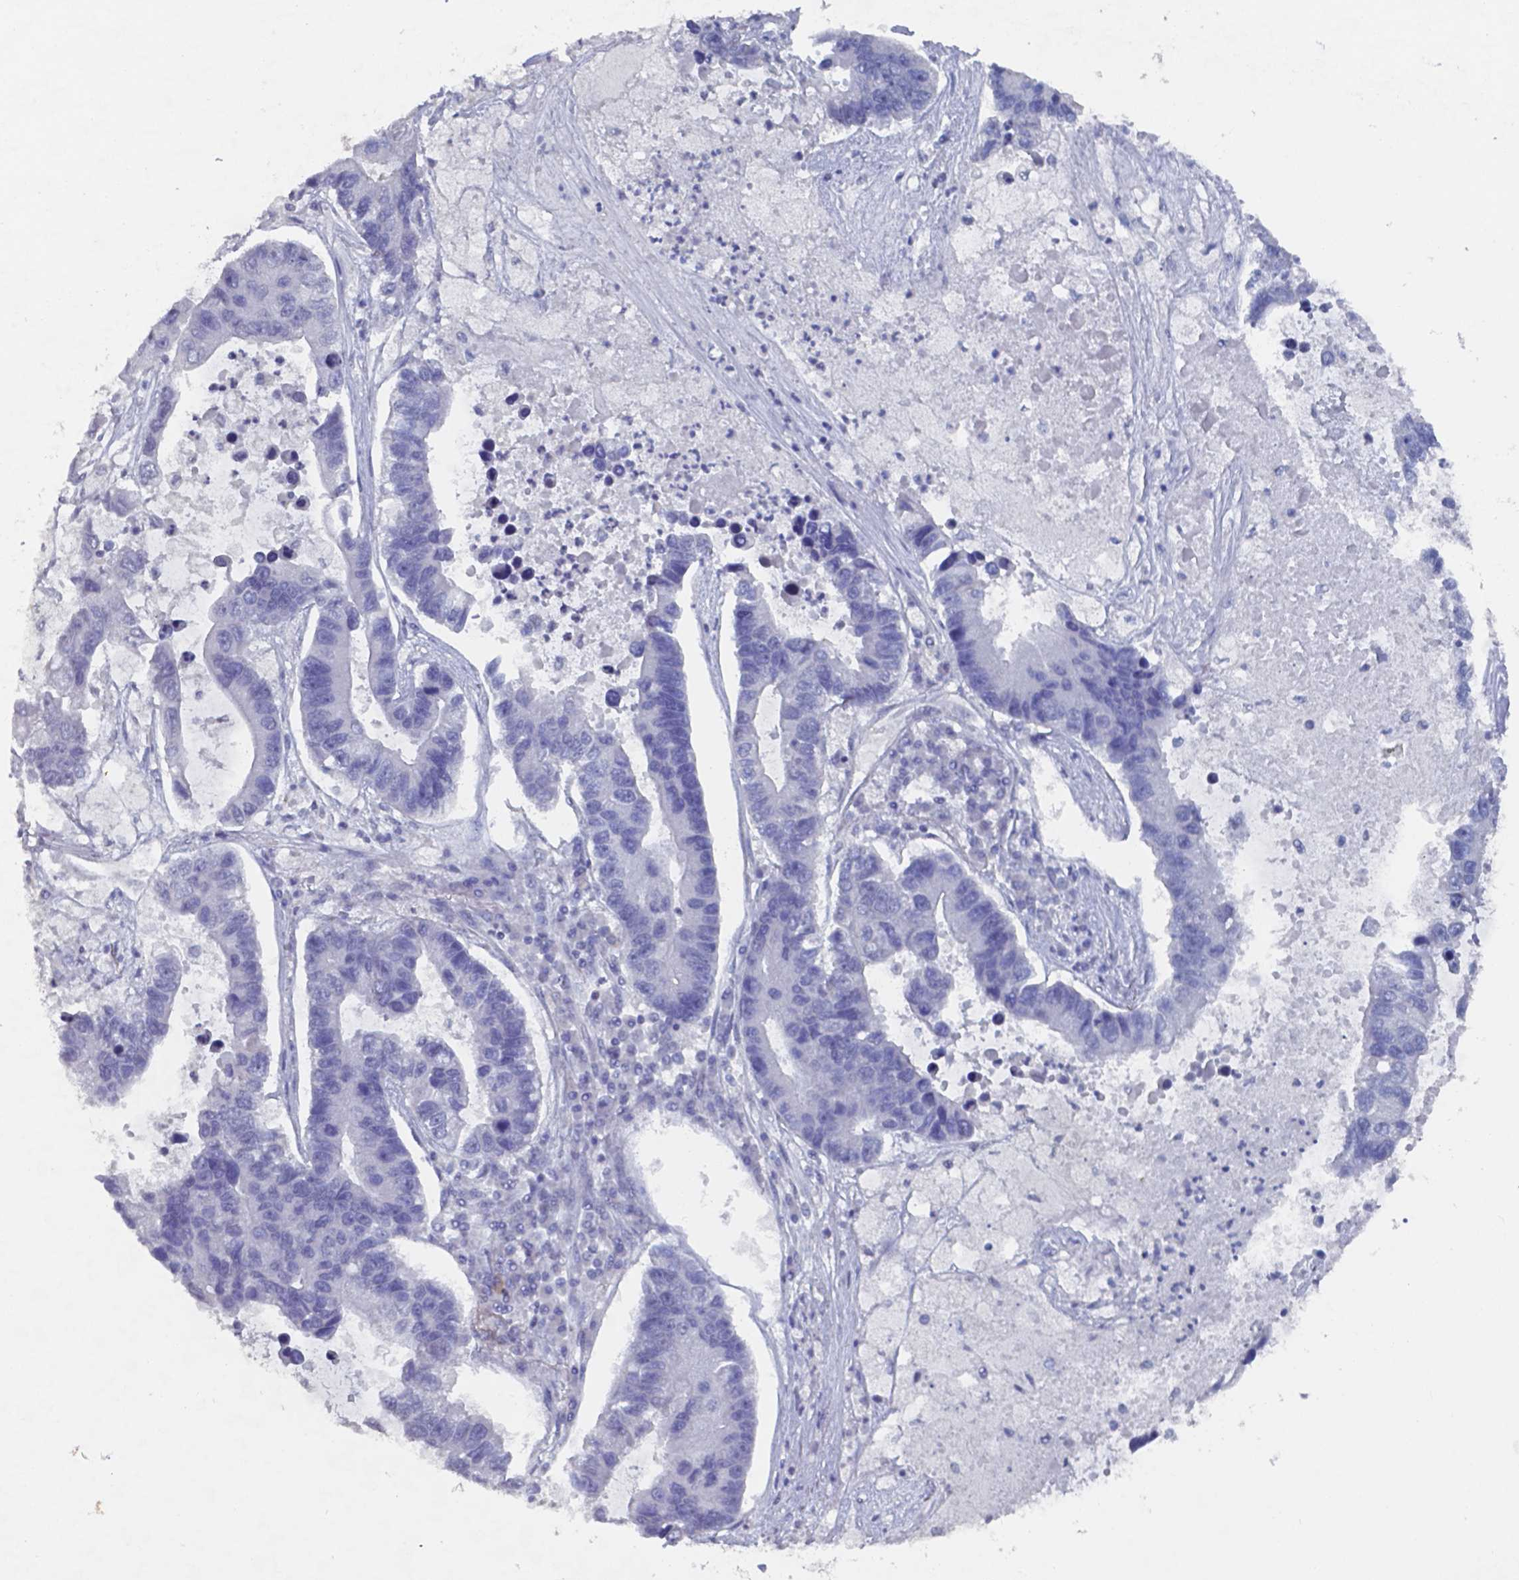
{"staining": {"intensity": "negative", "quantity": "none", "location": "none"}, "tissue": "lung cancer", "cell_type": "Tumor cells", "image_type": "cancer", "snomed": [{"axis": "morphology", "description": "Adenocarcinoma, NOS"}, {"axis": "topography", "description": "Bronchus"}, {"axis": "topography", "description": "Lung"}], "caption": "Micrograph shows no significant protein expression in tumor cells of adenocarcinoma (lung).", "gene": "PLA2R1", "patient": {"sex": "female", "age": 51}}